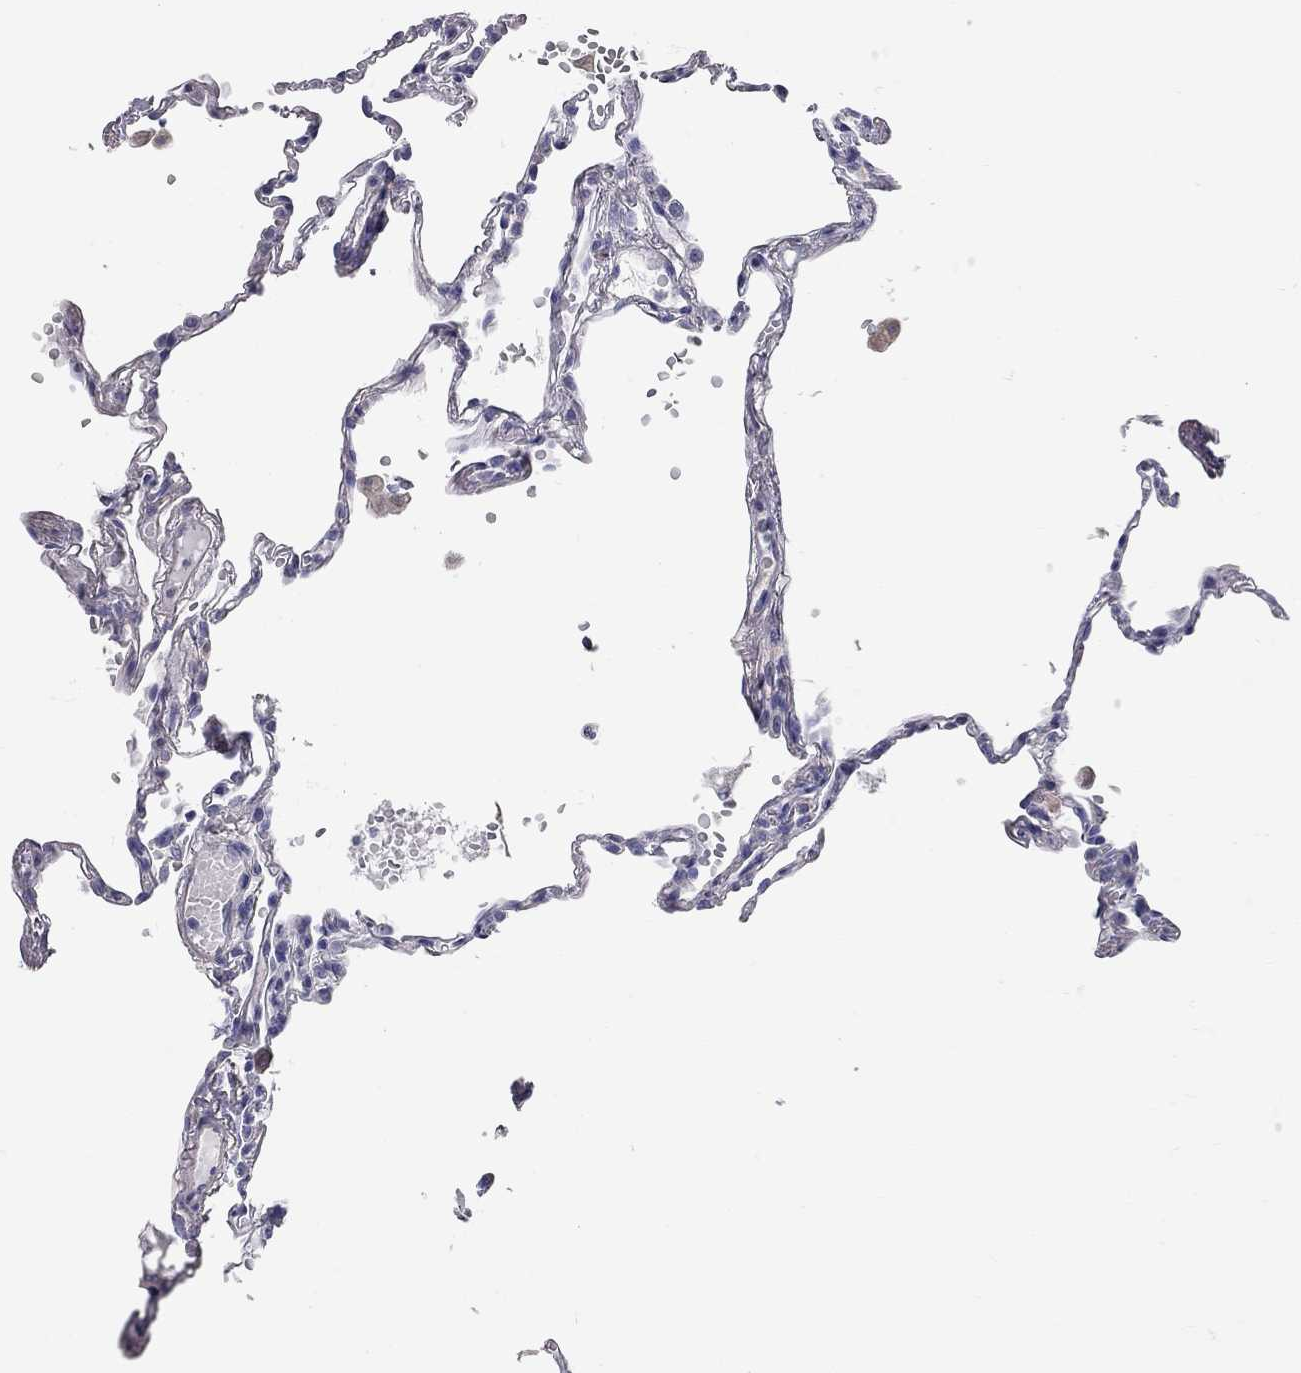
{"staining": {"intensity": "negative", "quantity": "none", "location": "none"}, "tissue": "lung", "cell_type": "Alveolar cells", "image_type": "normal", "snomed": [{"axis": "morphology", "description": "Normal tissue, NOS"}, {"axis": "topography", "description": "Lung"}], "caption": "The immunohistochemistry (IHC) histopathology image has no significant expression in alveolar cells of lung. Nuclei are stained in blue.", "gene": "C10orf90", "patient": {"sex": "male", "age": 78}}